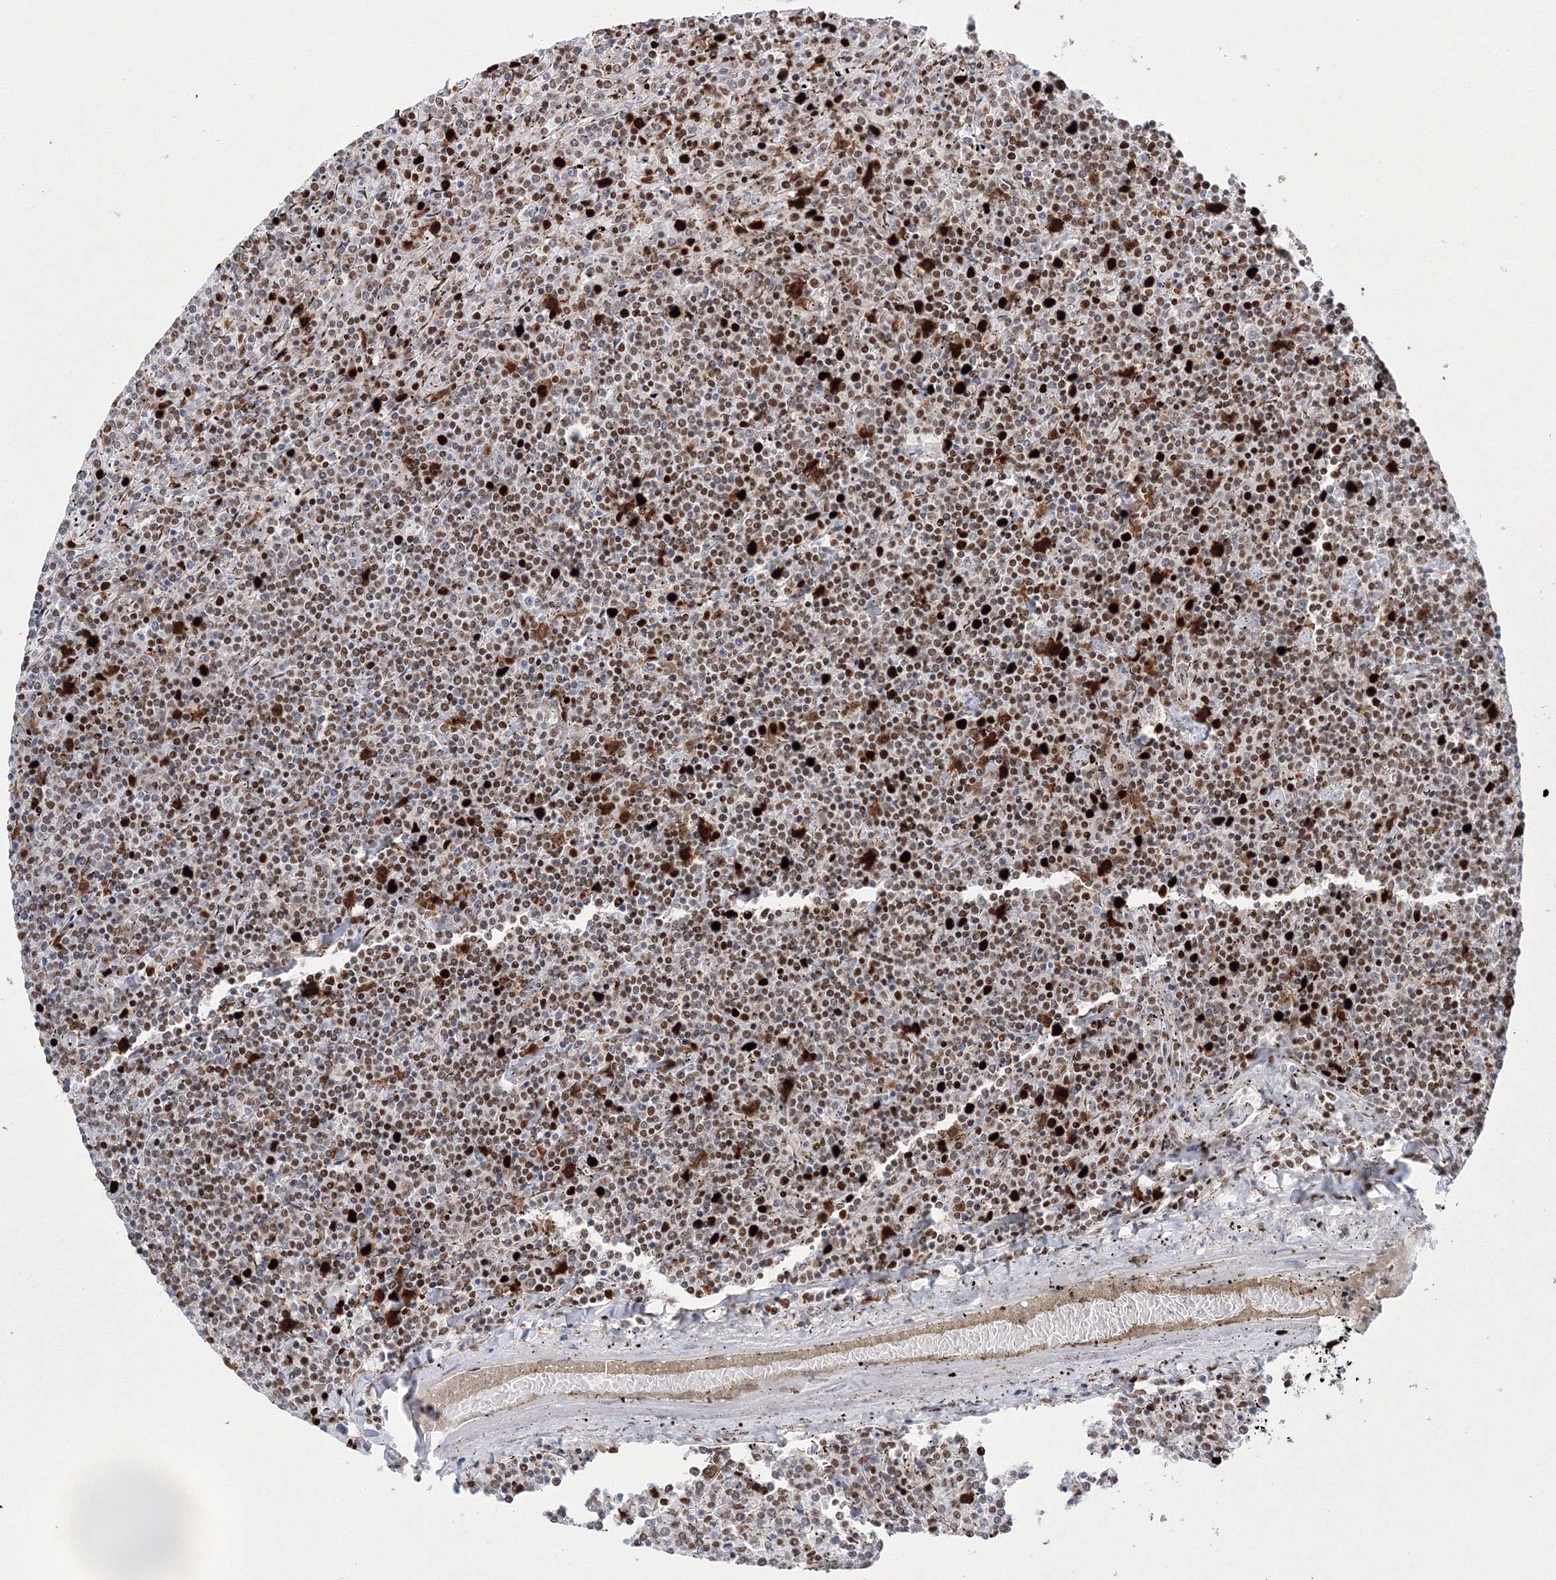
{"staining": {"intensity": "moderate", "quantity": "25%-75%", "location": "nuclear"}, "tissue": "lymphoma", "cell_type": "Tumor cells", "image_type": "cancer", "snomed": [{"axis": "morphology", "description": "Malignant lymphoma, non-Hodgkin's type, Low grade"}, {"axis": "topography", "description": "Spleen"}], "caption": "DAB (3,3'-diaminobenzidine) immunohistochemical staining of human lymphoma demonstrates moderate nuclear protein positivity in approximately 25%-75% of tumor cells. (DAB (3,3'-diaminobenzidine) IHC with brightfield microscopy, high magnification).", "gene": "LIG1", "patient": {"sex": "female", "age": 19}}